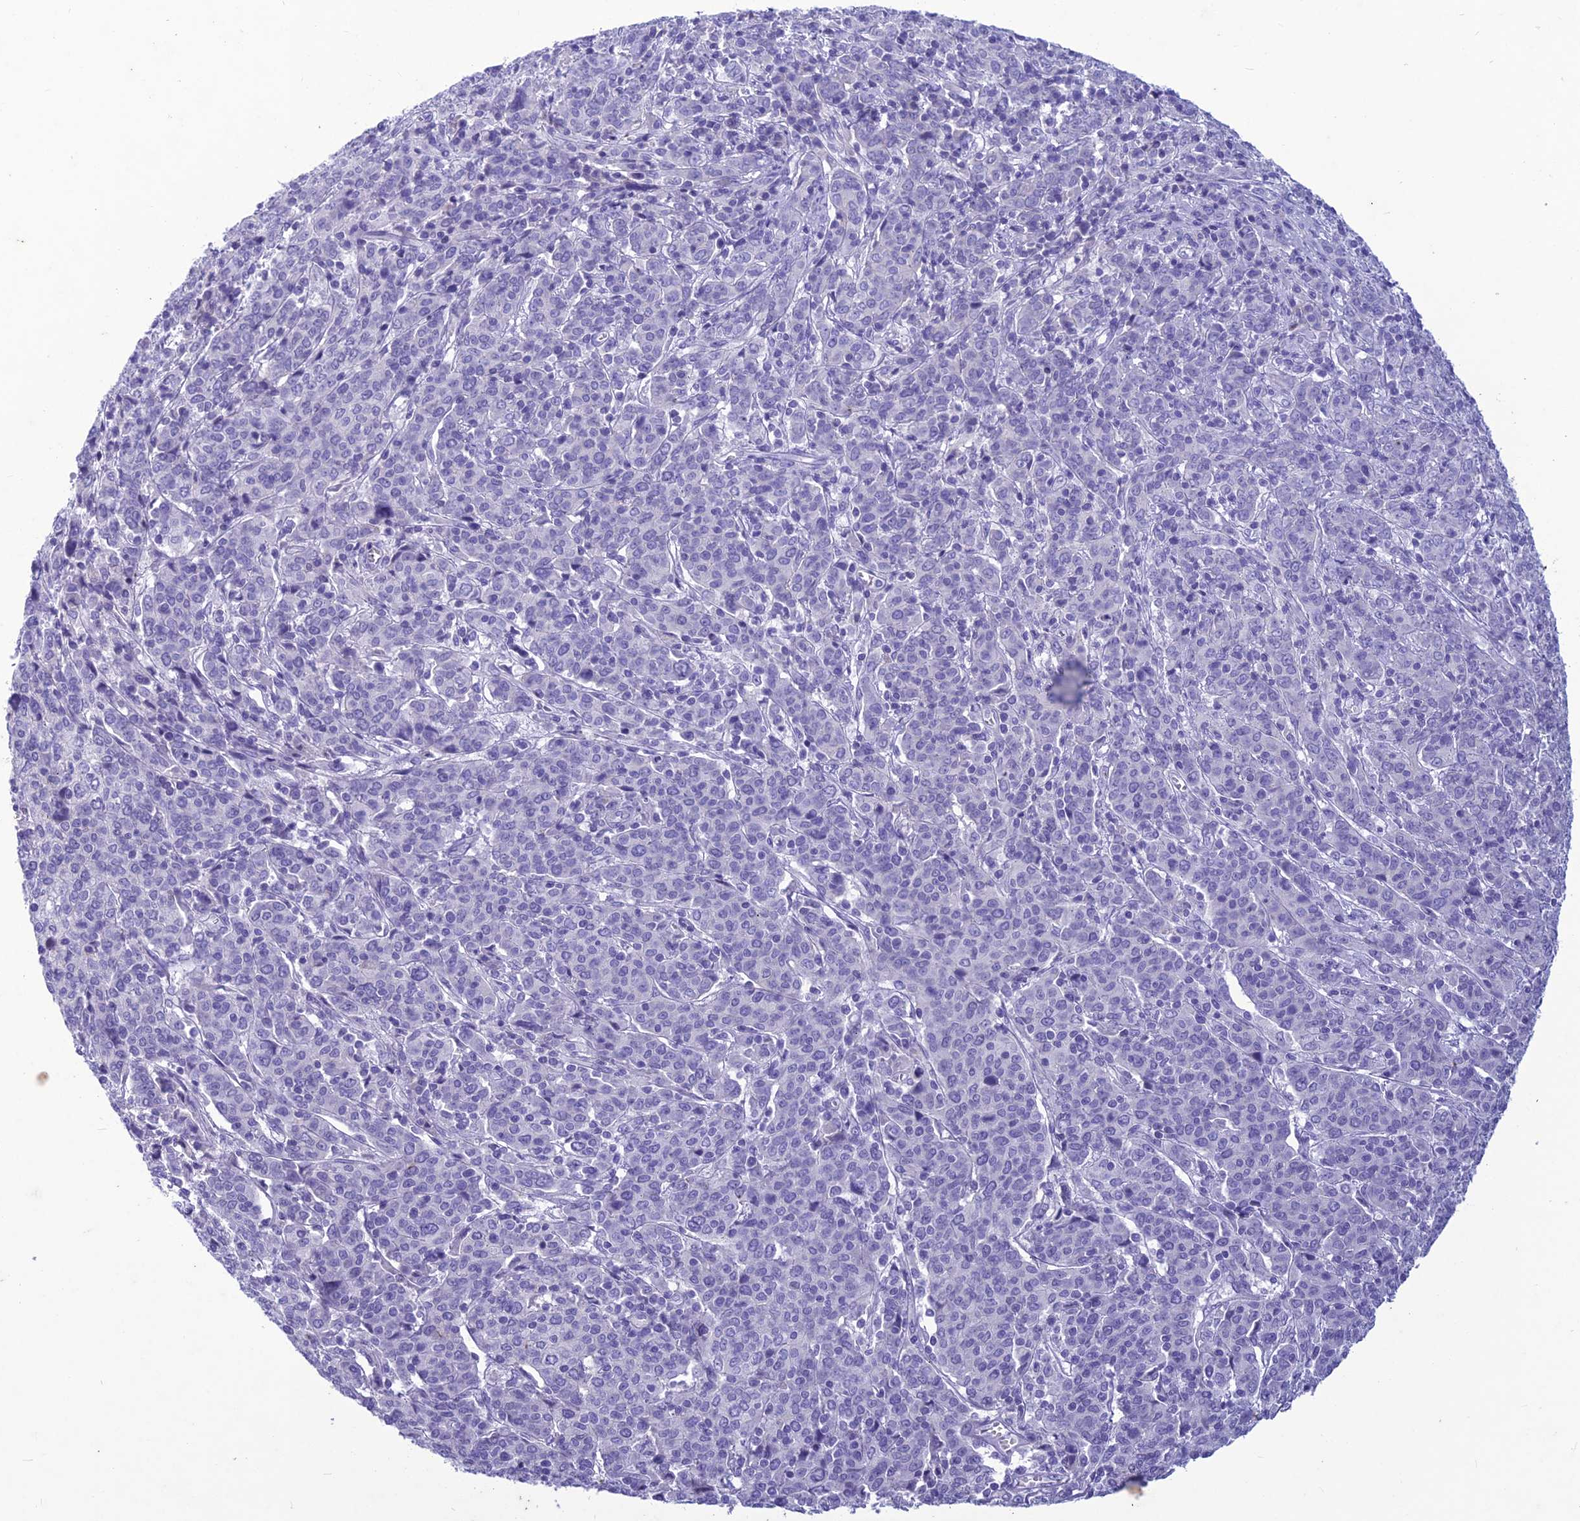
{"staining": {"intensity": "negative", "quantity": "none", "location": "none"}, "tissue": "cervical cancer", "cell_type": "Tumor cells", "image_type": "cancer", "snomed": [{"axis": "morphology", "description": "Squamous cell carcinoma, NOS"}, {"axis": "topography", "description": "Cervix"}], "caption": "There is no significant positivity in tumor cells of cervical cancer (squamous cell carcinoma).", "gene": "IFT172", "patient": {"sex": "female", "age": 67}}